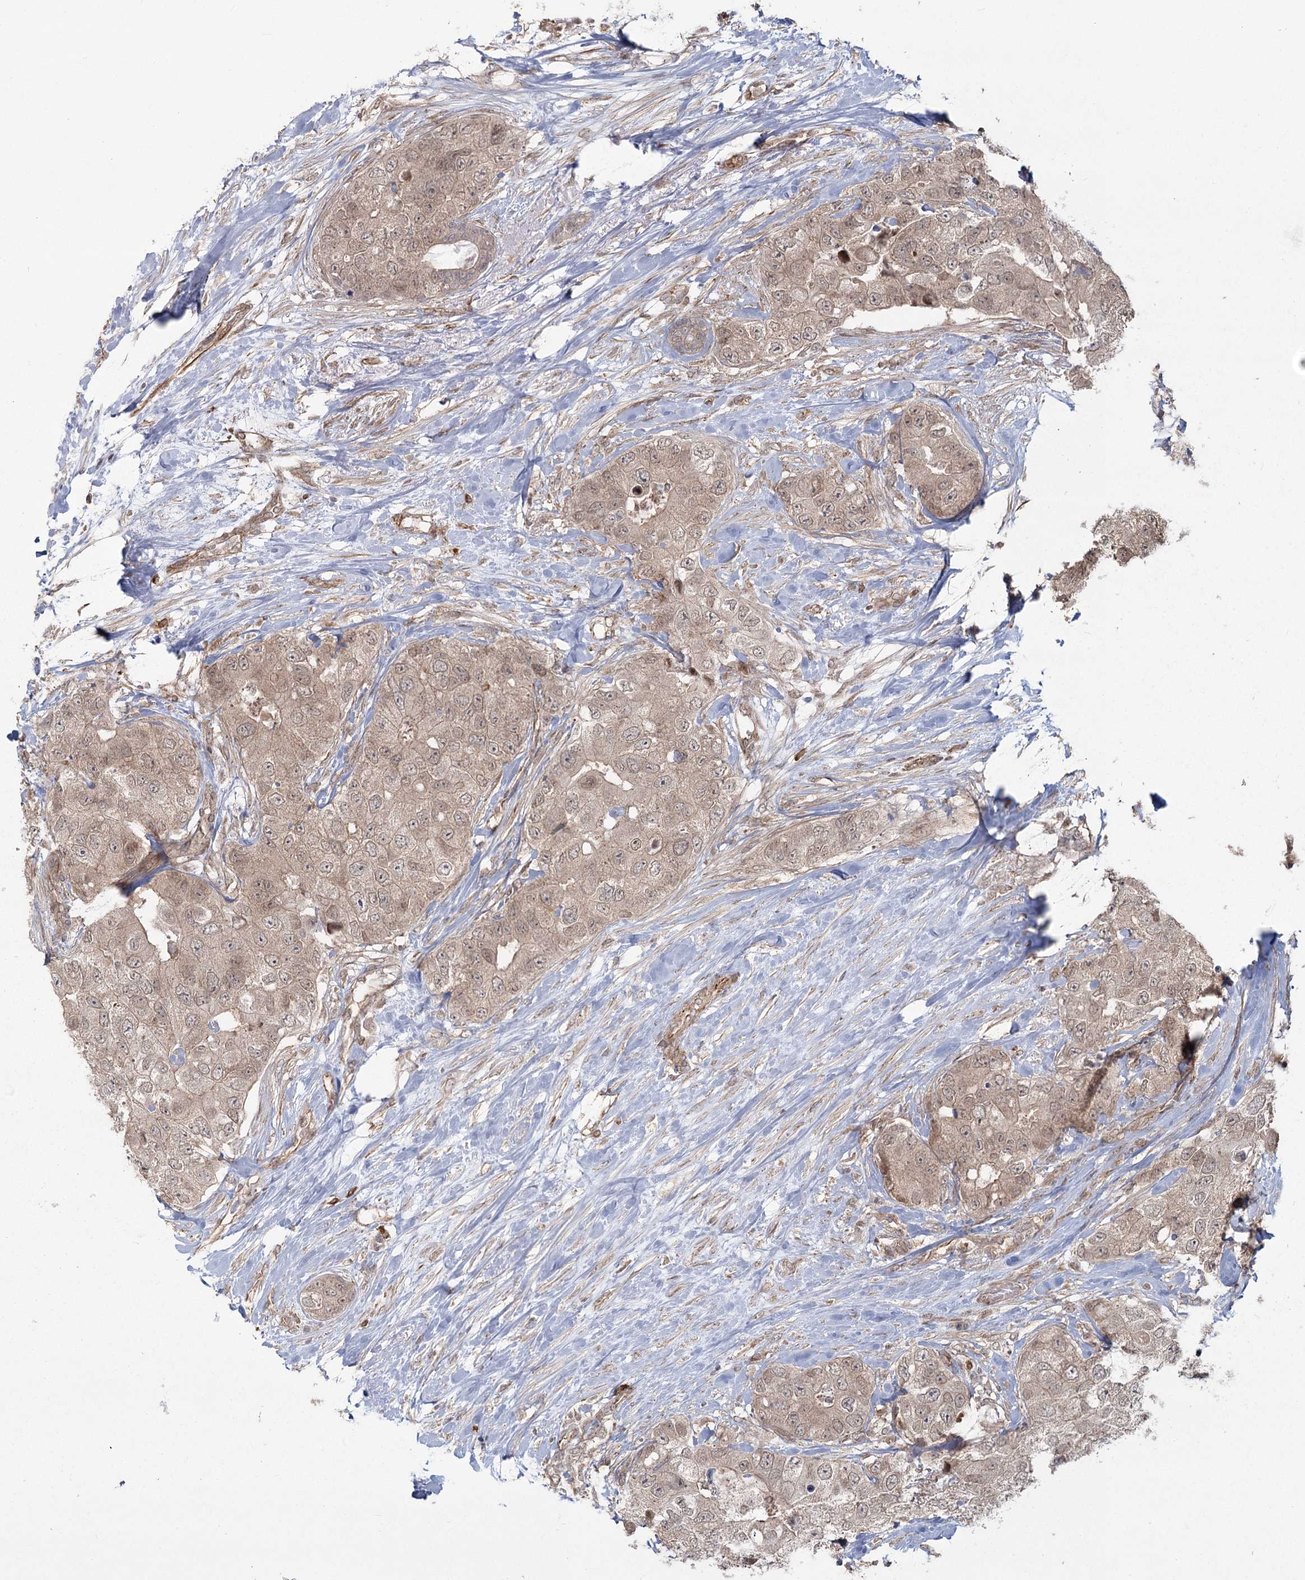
{"staining": {"intensity": "weak", "quantity": ">75%", "location": "cytoplasmic/membranous"}, "tissue": "breast cancer", "cell_type": "Tumor cells", "image_type": "cancer", "snomed": [{"axis": "morphology", "description": "Duct carcinoma"}, {"axis": "topography", "description": "Breast"}], "caption": "Breast cancer (intraductal carcinoma) stained with a brown dye shows weak cytoplasmic/membranous positive expression in approximately >75% of tumor cells.", "gene": "AP2M1", "patient": {"sex": "female", "age": 62}}